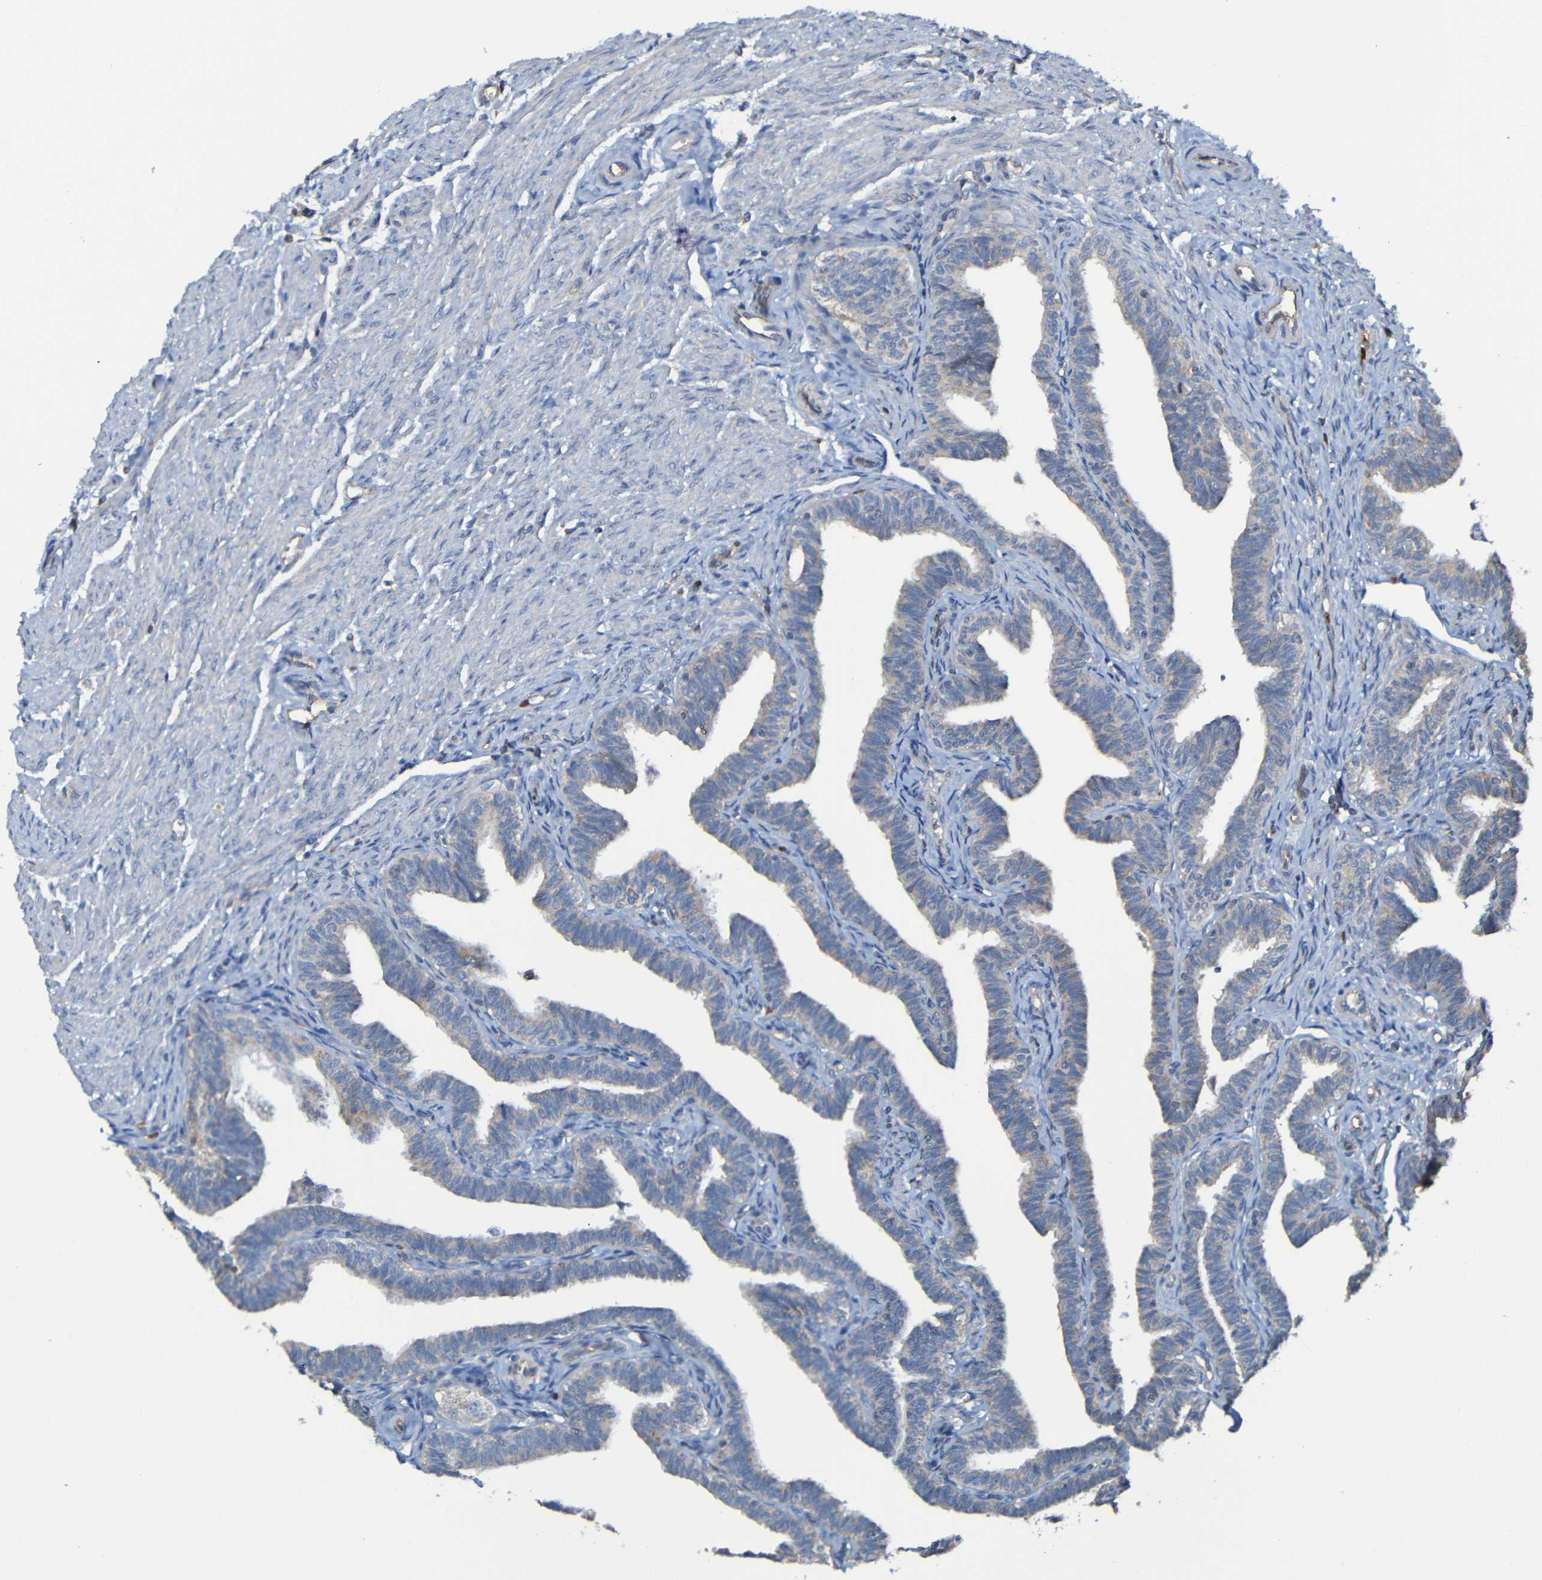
{"staining": {"intensity": "moderate", "quantity": ">75%", "location": "cytoplasmic/membranous"}, "tissue": "fallopian tube", "cell_type": "Glandular cells", "image_type": "normal", "snomed": [{"axis": "morphology", "description": "Normal tissue, NOS"}, {"axis": "topography", "description": "Fallopian tube"}, {"axis": "topography", "description": "Ovary"}], "caption": "Moderate cytoplasmic/membranous staining is appreciated in about >75% of glandular cells in benign fallopian tube. Ihc stains the protein in brown and the nuclei are stained blue.", "gene": "ADAM15", "patient": {"sex": "female", "age": 23}}